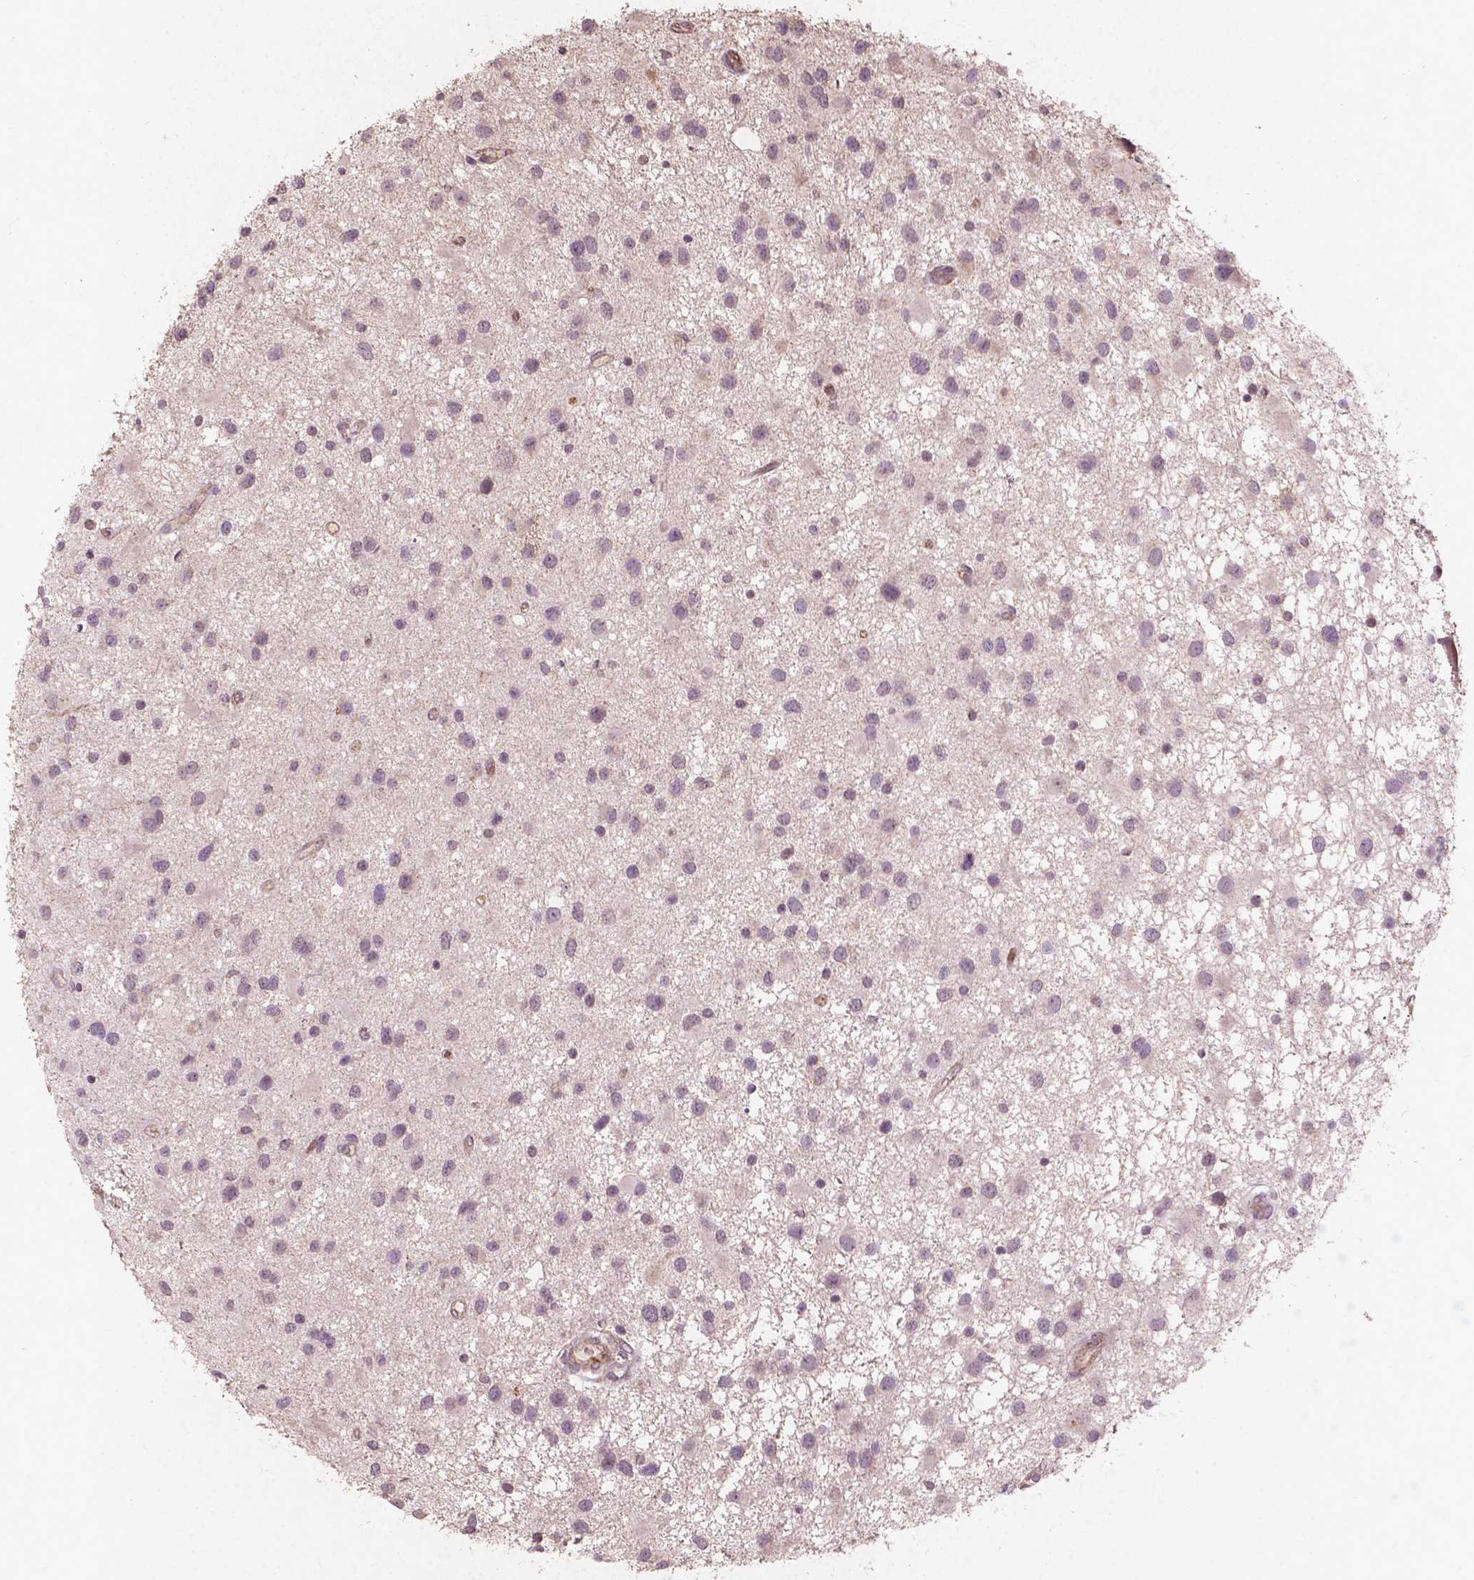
{"staining": {"intensity": "negative", "quantity": "none", "location": "none"}, "tissue": "glioma", "cell_type": "Tumor cells", "image_type": "cancer", "snomed": [{"axis": "morphology", "description": "Glioma, malignant, Low grade"}, {"axis": "topography", "description": "Brain"}], "caption": "DAB immunohistochemical staining of human malignant glioma (low-grade) exhibits no significant expression in tumor cells. (Immunohistochemistry (ihc), brightfield microscopy, high magnification).", "gene": "SMAD2", "patient": {"sex": "female", "age": 32}}